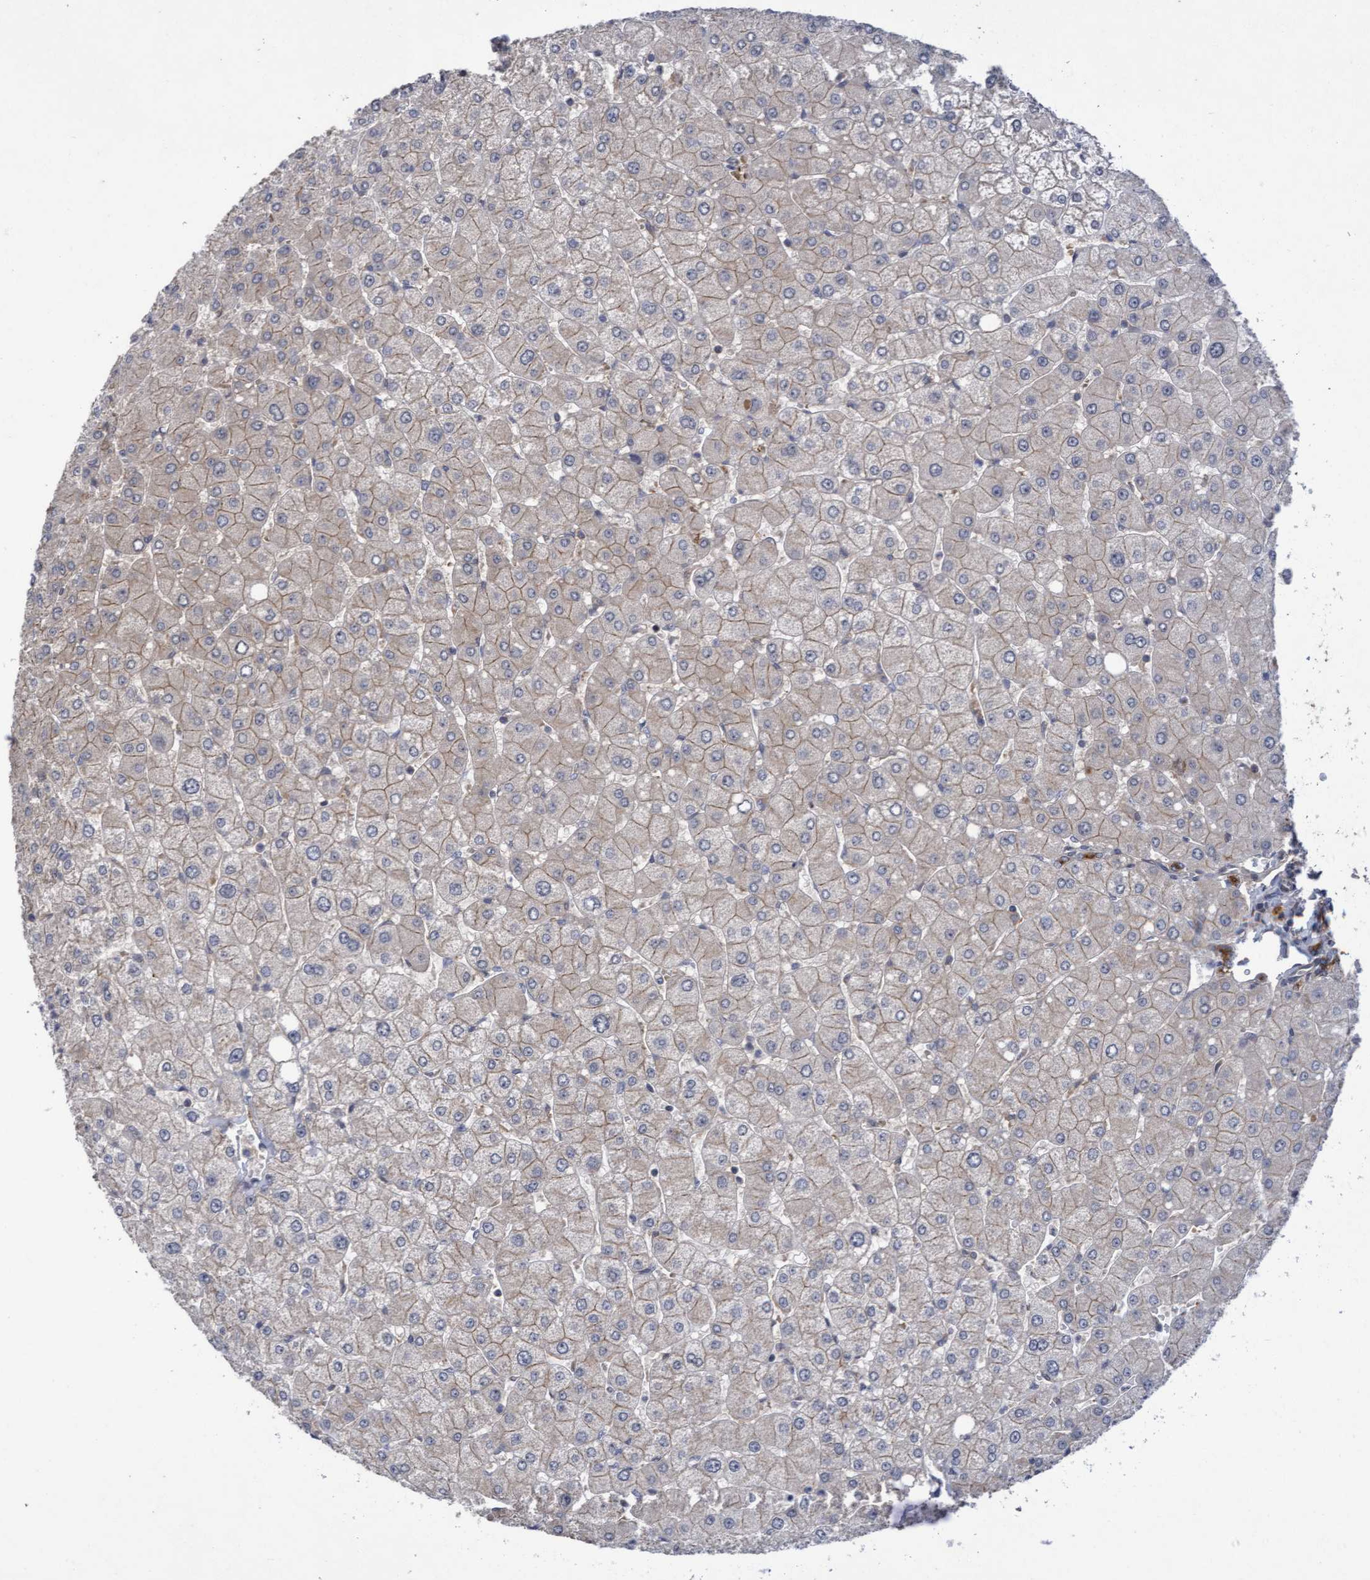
{"staining": {"intensity": "moderate", "quantity": ">75%", "location": "cytoplasmic/membranous"}, "tissue": "liver", "cell_type": "Cholangiocytes", "image_type": "normal", "snomed": [{"axis": "morphology", "description": "Normal tissue, NOS"}, {"axis": "topography", "description": "Liver"}], "caption": "Normal liver shows moderate cytoplasmic/membranous expression in about >75% of cholangiocytes, visualized by immunohistochemistry.", "gene": "COBL", "patient": {"sex": "male", "age": 55}}